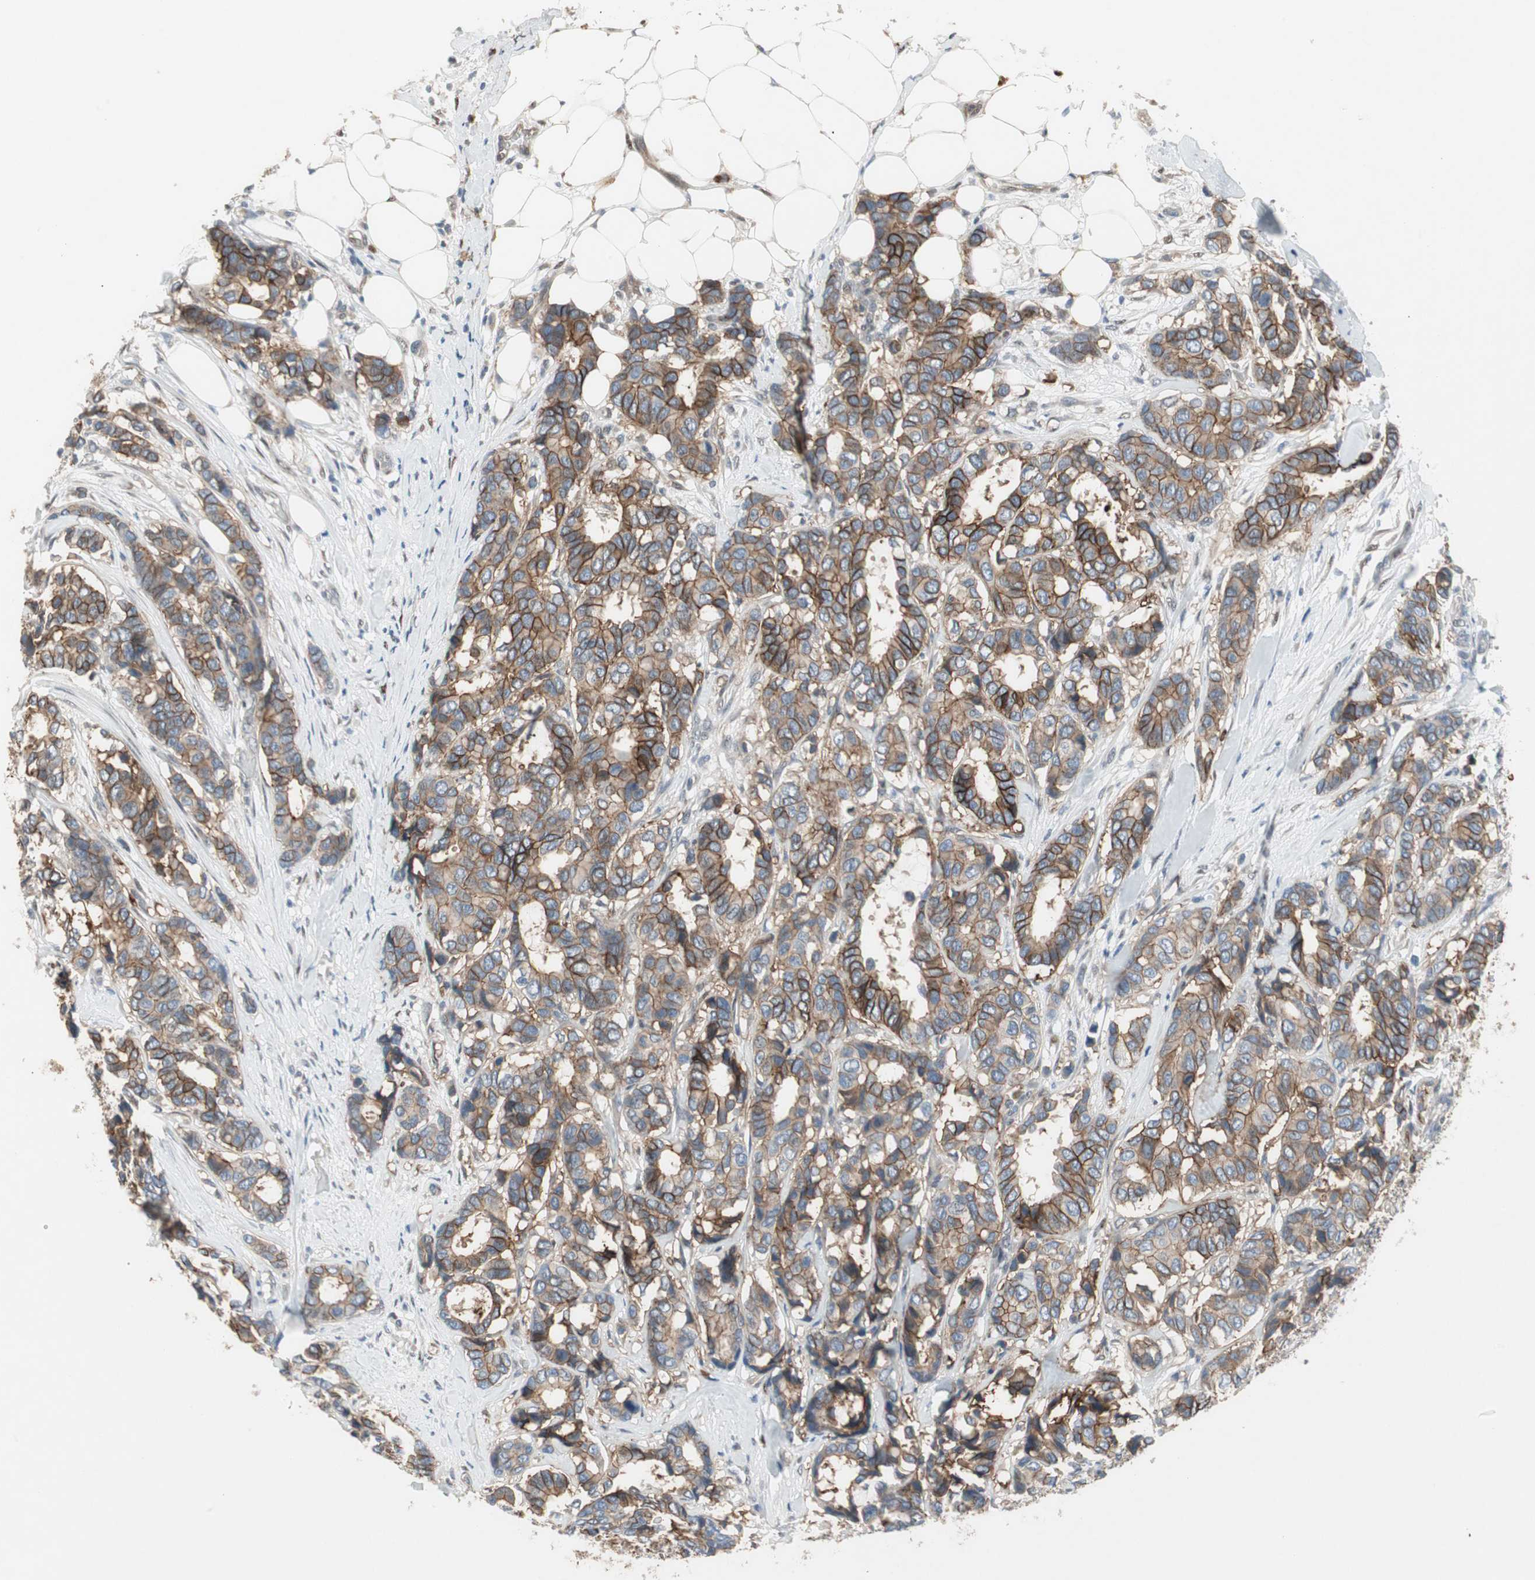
{"staining": {"intensity": "strong", "quantity": ">75%", "location": "cytoplasmic/membranous"}, "tissue": "breast cancer", "cell_type": "Tumor cells", "image_type": "cancer", "snomed": [{"axis": "morphology", "description": "Duct carcinoma"}, {"axis": "topography", "description": "Breast"}], "caption": "Breast cancer stained with DAB IHC shows high levels of strong cytoplasmic/membranous staining in about >75% of tumor cells. The protein of interest is shown in brown color, while the nuclei are stained blue.", "gene": "CAND2", "patient": {"sex": "female", "age": 87}}